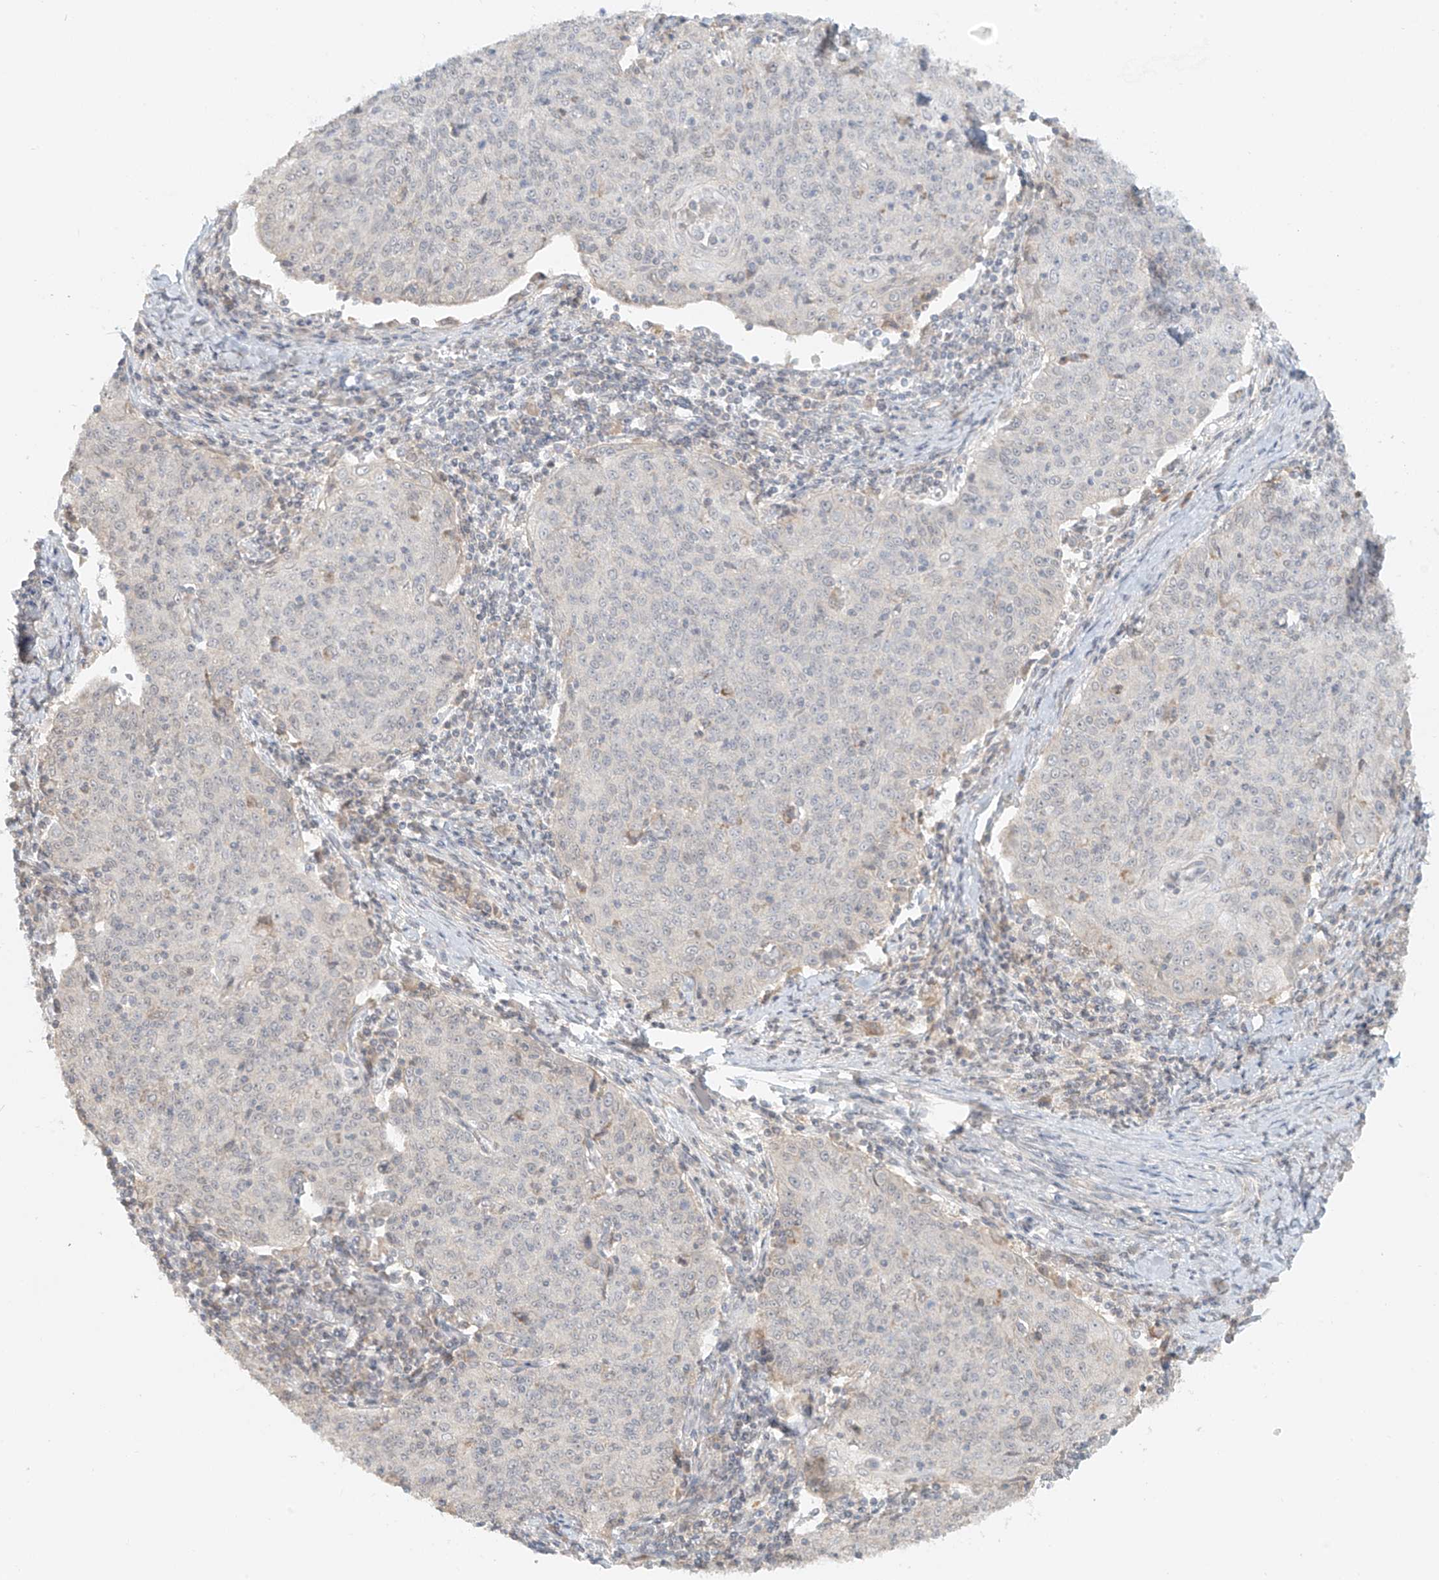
{"staining": {"intensity": "negative", "quantity": "none", "location": "none"}, "tissue": "cervical cancer", "cell_type": "Tumor cells", "image_type": "cancer", "snomed": [{"axis": "morphology", "description": "Squamous cell carcinoma, NOS"}, {"axis": "topography", "description": "Cervix"}], "caption": "The IHC histopathology image has no significant expression in tumor cells of cervical squamous cell carcinoma tissue.", "gene": "ABCD1", "patient": {"sex": "female", "age": 48}}